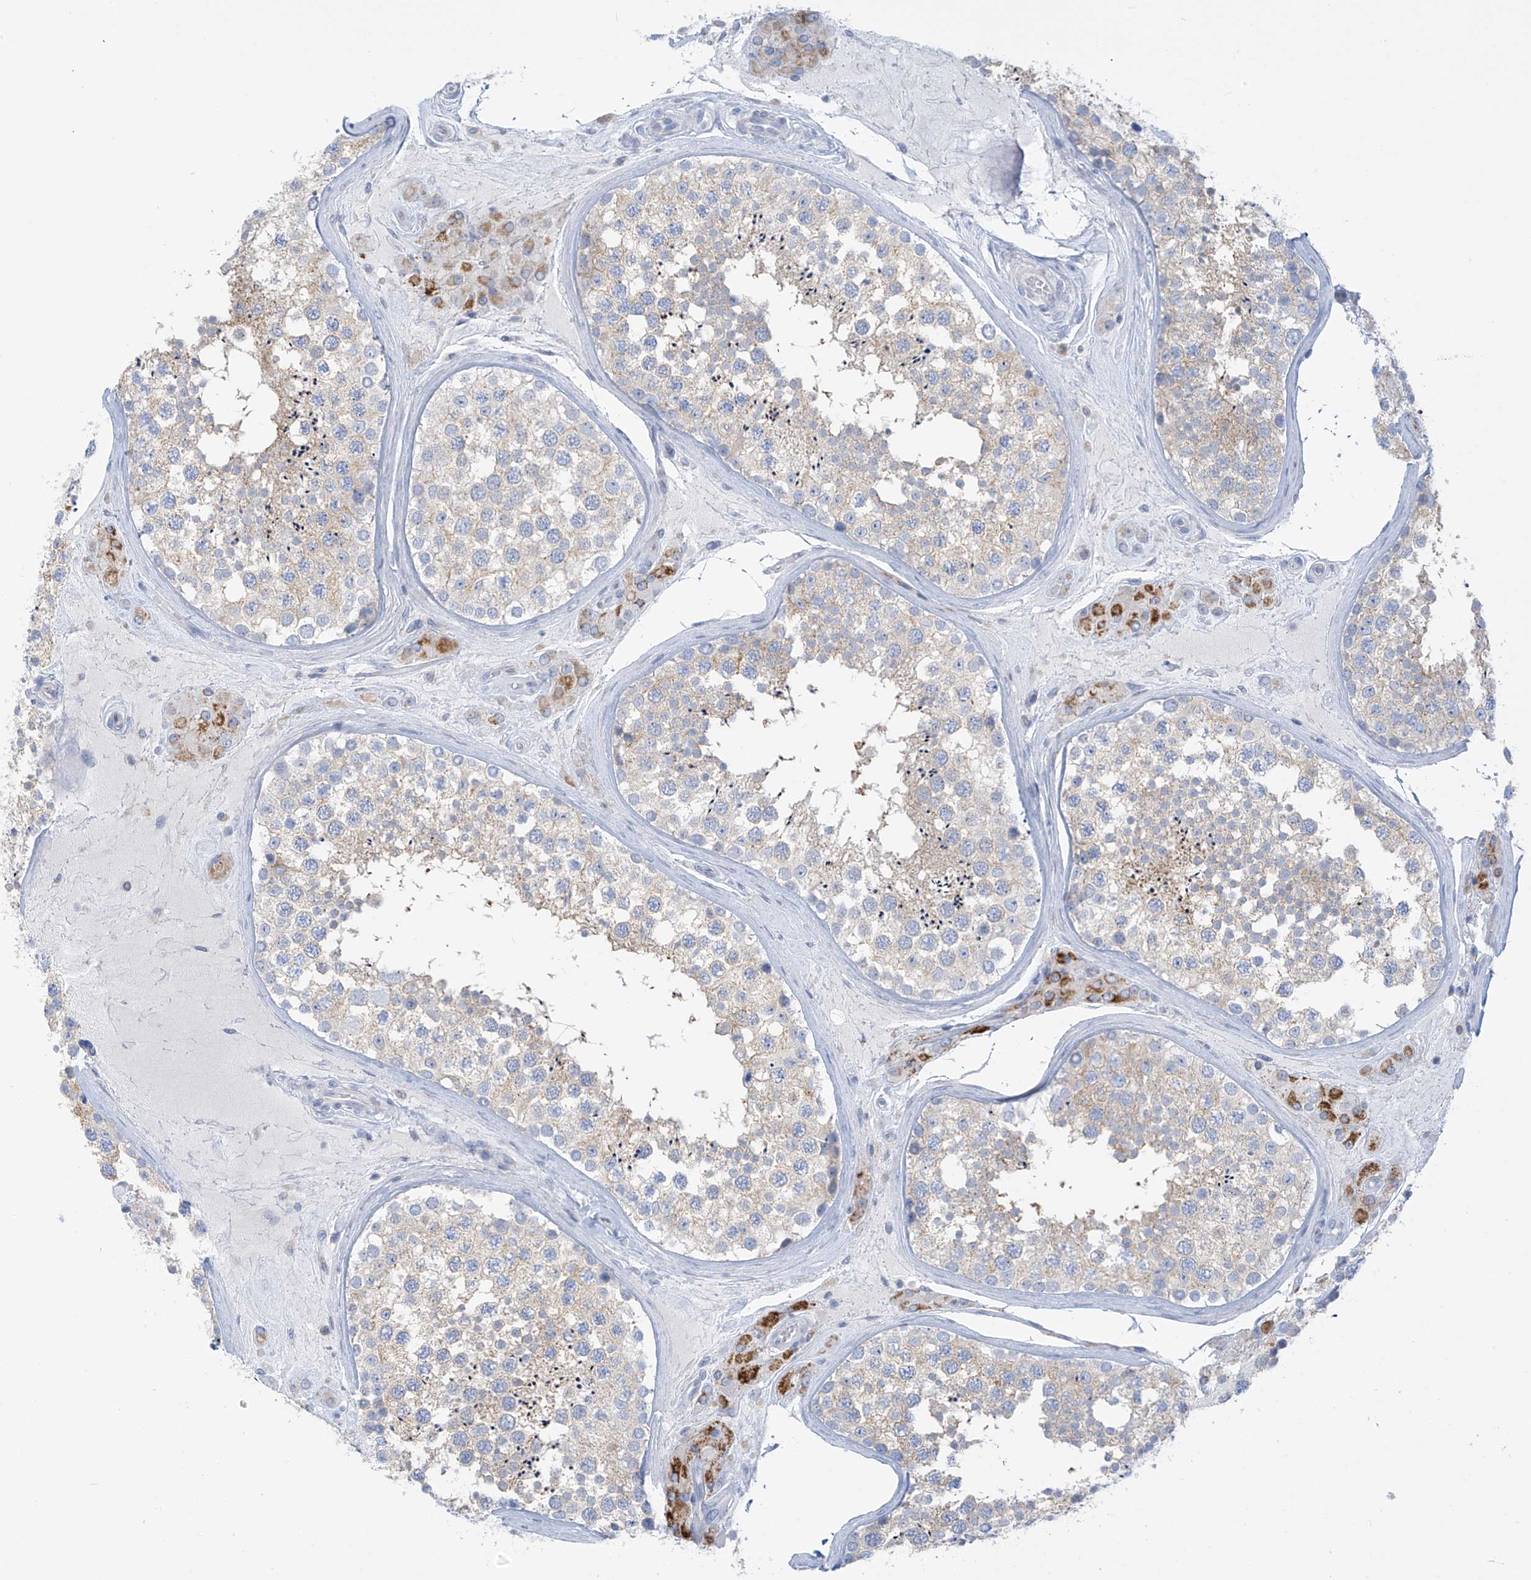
{"staining": {"intensity": "weak", "quantity": "<25%", "location": "cytoplasmic/membranous"}, "tissue": "testis", "cell_type": "Cells in seminiferous ducts", "image_type": "normal", "snomed": [{"axis": "morphology", "description": "Normal tissue, NOS"}, {"axis": "topography", "description": "Testis"}], "caption": "A high-resolution photomicrograph shows immunohistochemistry staining of unremarkable testis, which exhibits no significant expression in cells in seminiferous ducts.", "gene": "SLC6A12", "patient": {"sex": "male", "age": 46}}